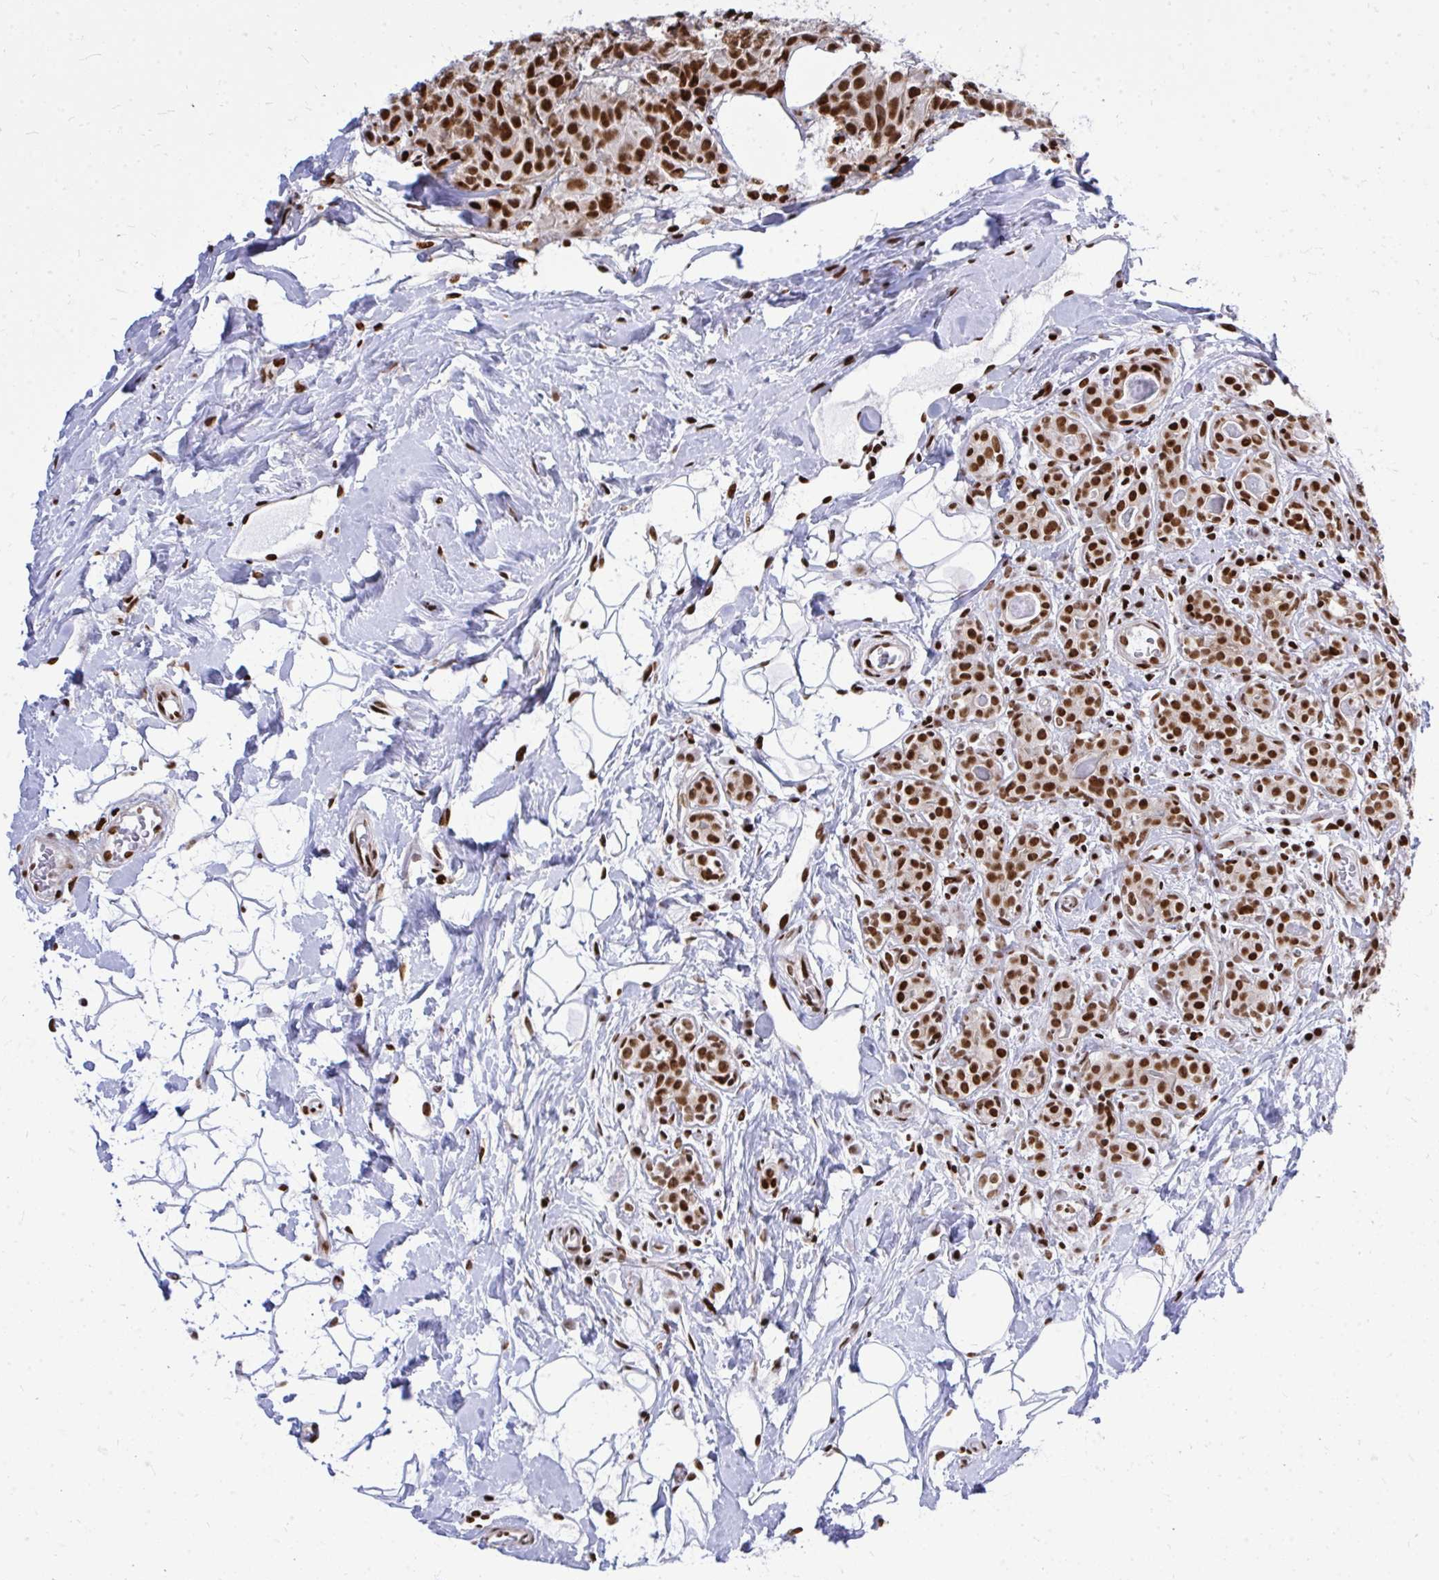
{"staining": {"intensity": "strong", "quantity": ">75%", "location": "nuclear"}, "tissue": "breast cancer", "cell_type": "Tumor cells", "image_type": "cancer", "snomed": [{"axis": "morphology", "description": "Duct carcinoma"}, {"axis": "topography", "description": "Breast"}], "caption": "Immunohistochemical staining of infiltrating ductal carcinoma (breast) exhibits high levels of strong nuclear expression in approximately >75% of tumor cells. (DAB IHC, brown staining for protein, blue staining for nuclei).", "gene": "TBL1Y", "patient": {"sex": "female", "age": 43}}